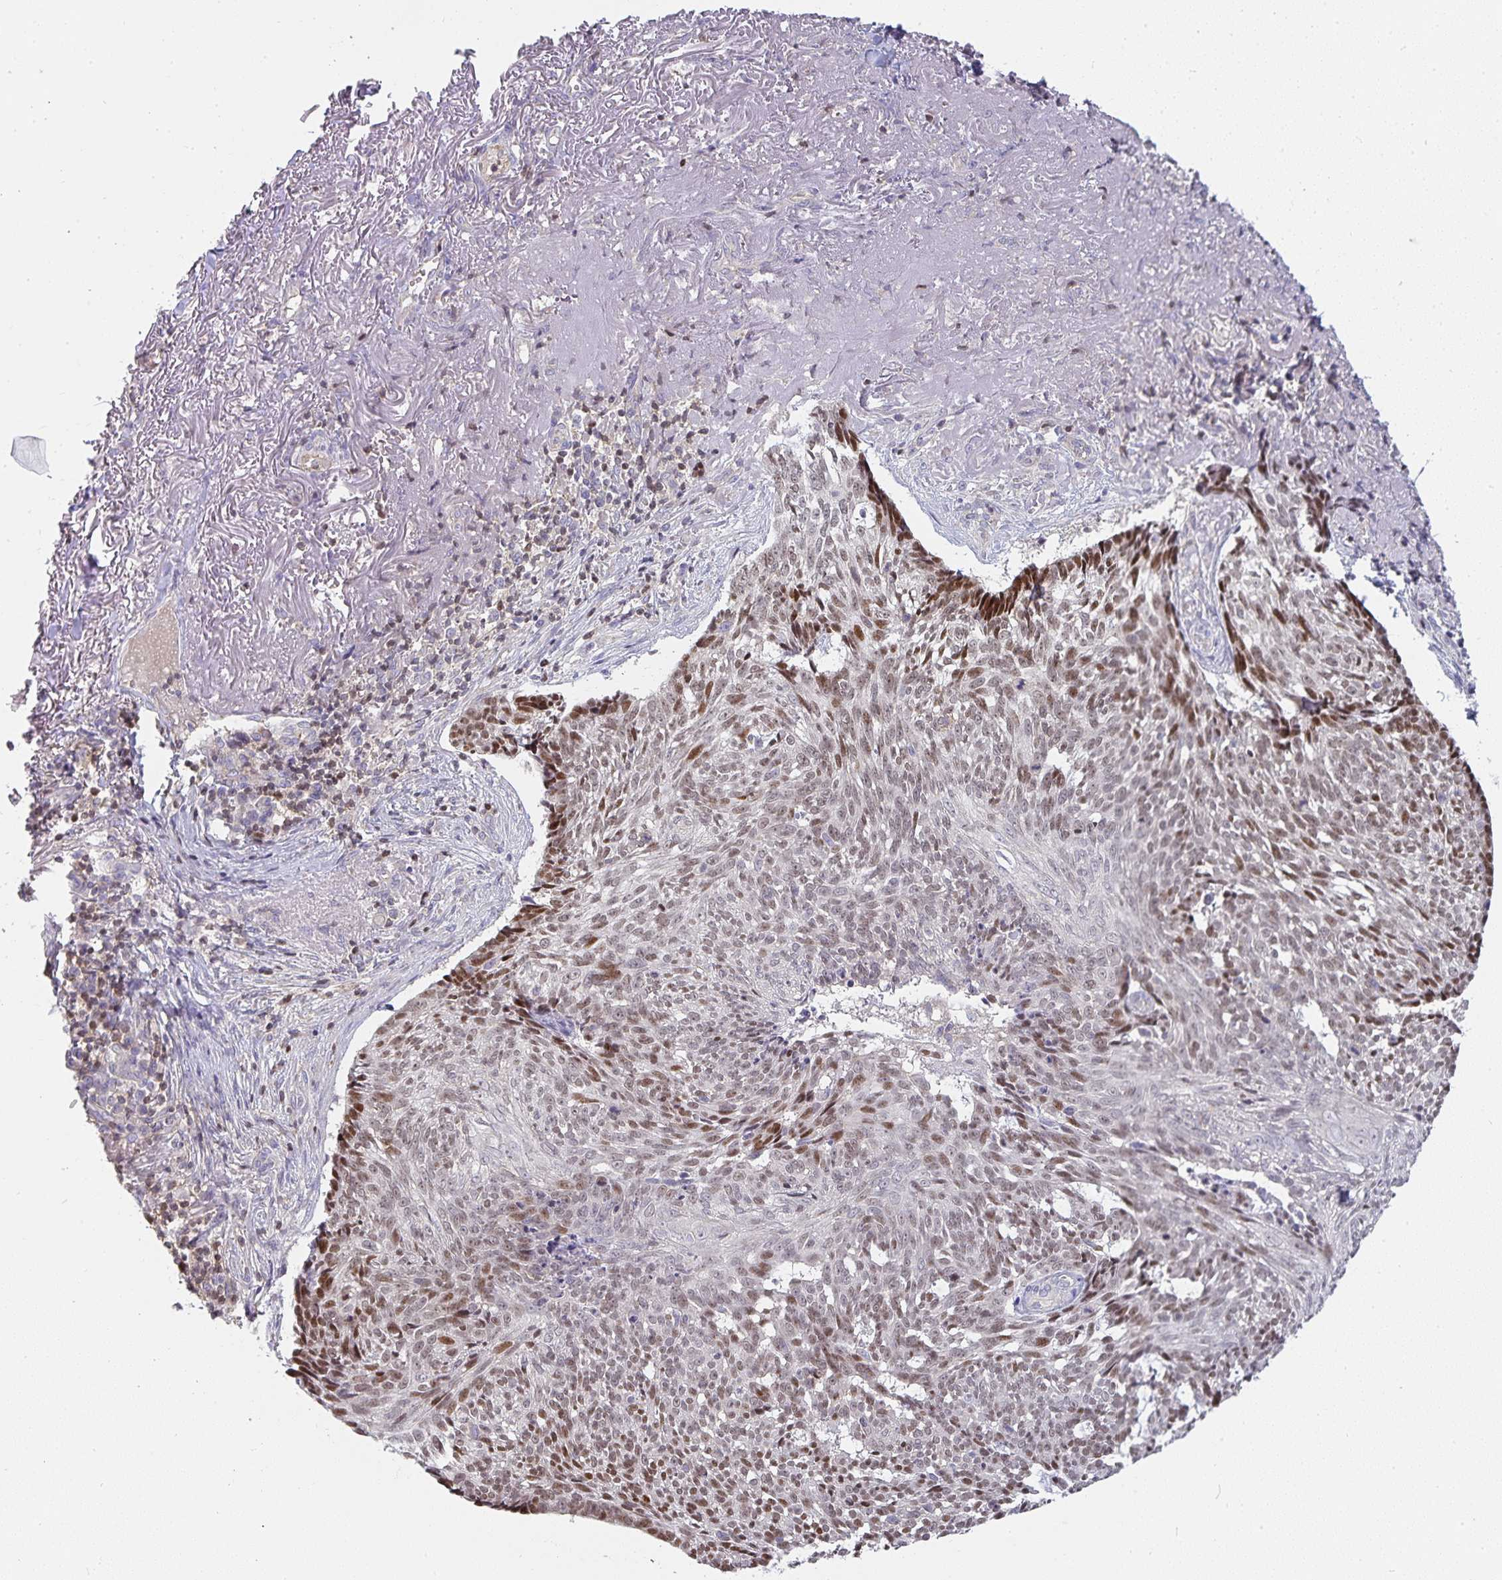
{"staining": {"intensity": "moderate", "quantity": "<25%", "location": "nuclear"}, "tissue": "skin cancer", "cell_type": "Tumor cells", "image_type": "cancer", "snomed": [{"axis": "morphology", "description": "Basal cell carcinoma"}, {"axis": "topography", "description": "Skin"}, {"axis": "topography", "description": "Skin of face"}], "caption": "High-magnification brightfield microscopy of skin cancer stained with DAB (3,3'-diaminobenzidine) (brown) and counterstained with hematoxylin (blue). tumor cells exhibit moderate nuclear expression is identified in approximately<25% of cells.", "gene": "GATA3", "patient": {"sex": "female", "age": 95}}